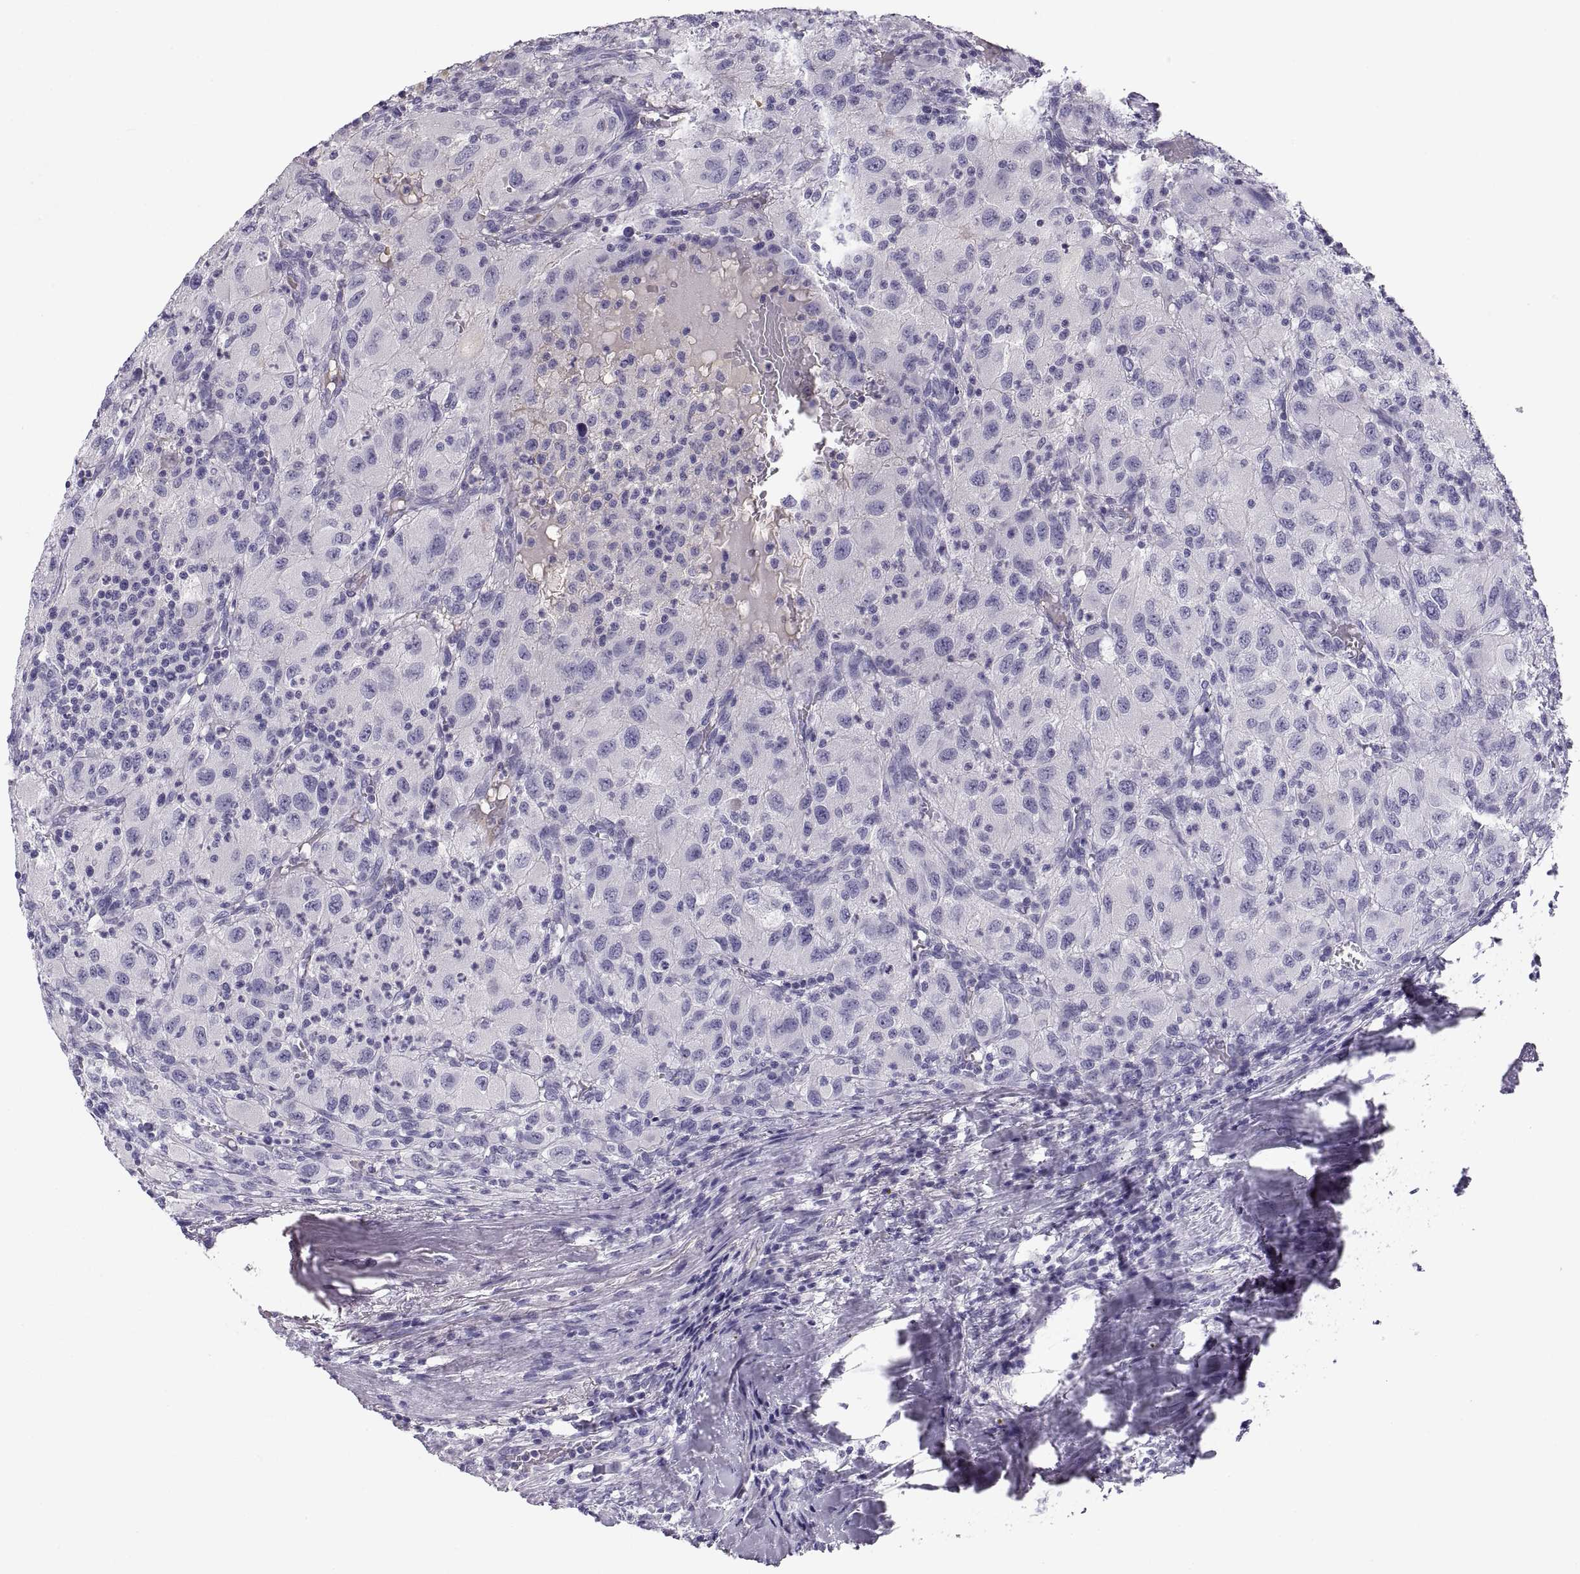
{"staining": {"intensity": "negative", "quantity": "none", "location": "none"}, "tissue": "renal cancer", "cell_type": "Tumor cells", "image_type": "cancer", "snomed": [{"axis": "morphology", "description": "Adenocarcinoma, NOS"}, {"axis": "topography", "description": "Kidney"}], "caption": "An image of human adenocarcinoma (renal) is negative for staining in tumor cells. Nuclei are stained in blue.", "gene": "MAGEB2", "patient": {"sex": "female", "age": 67}}